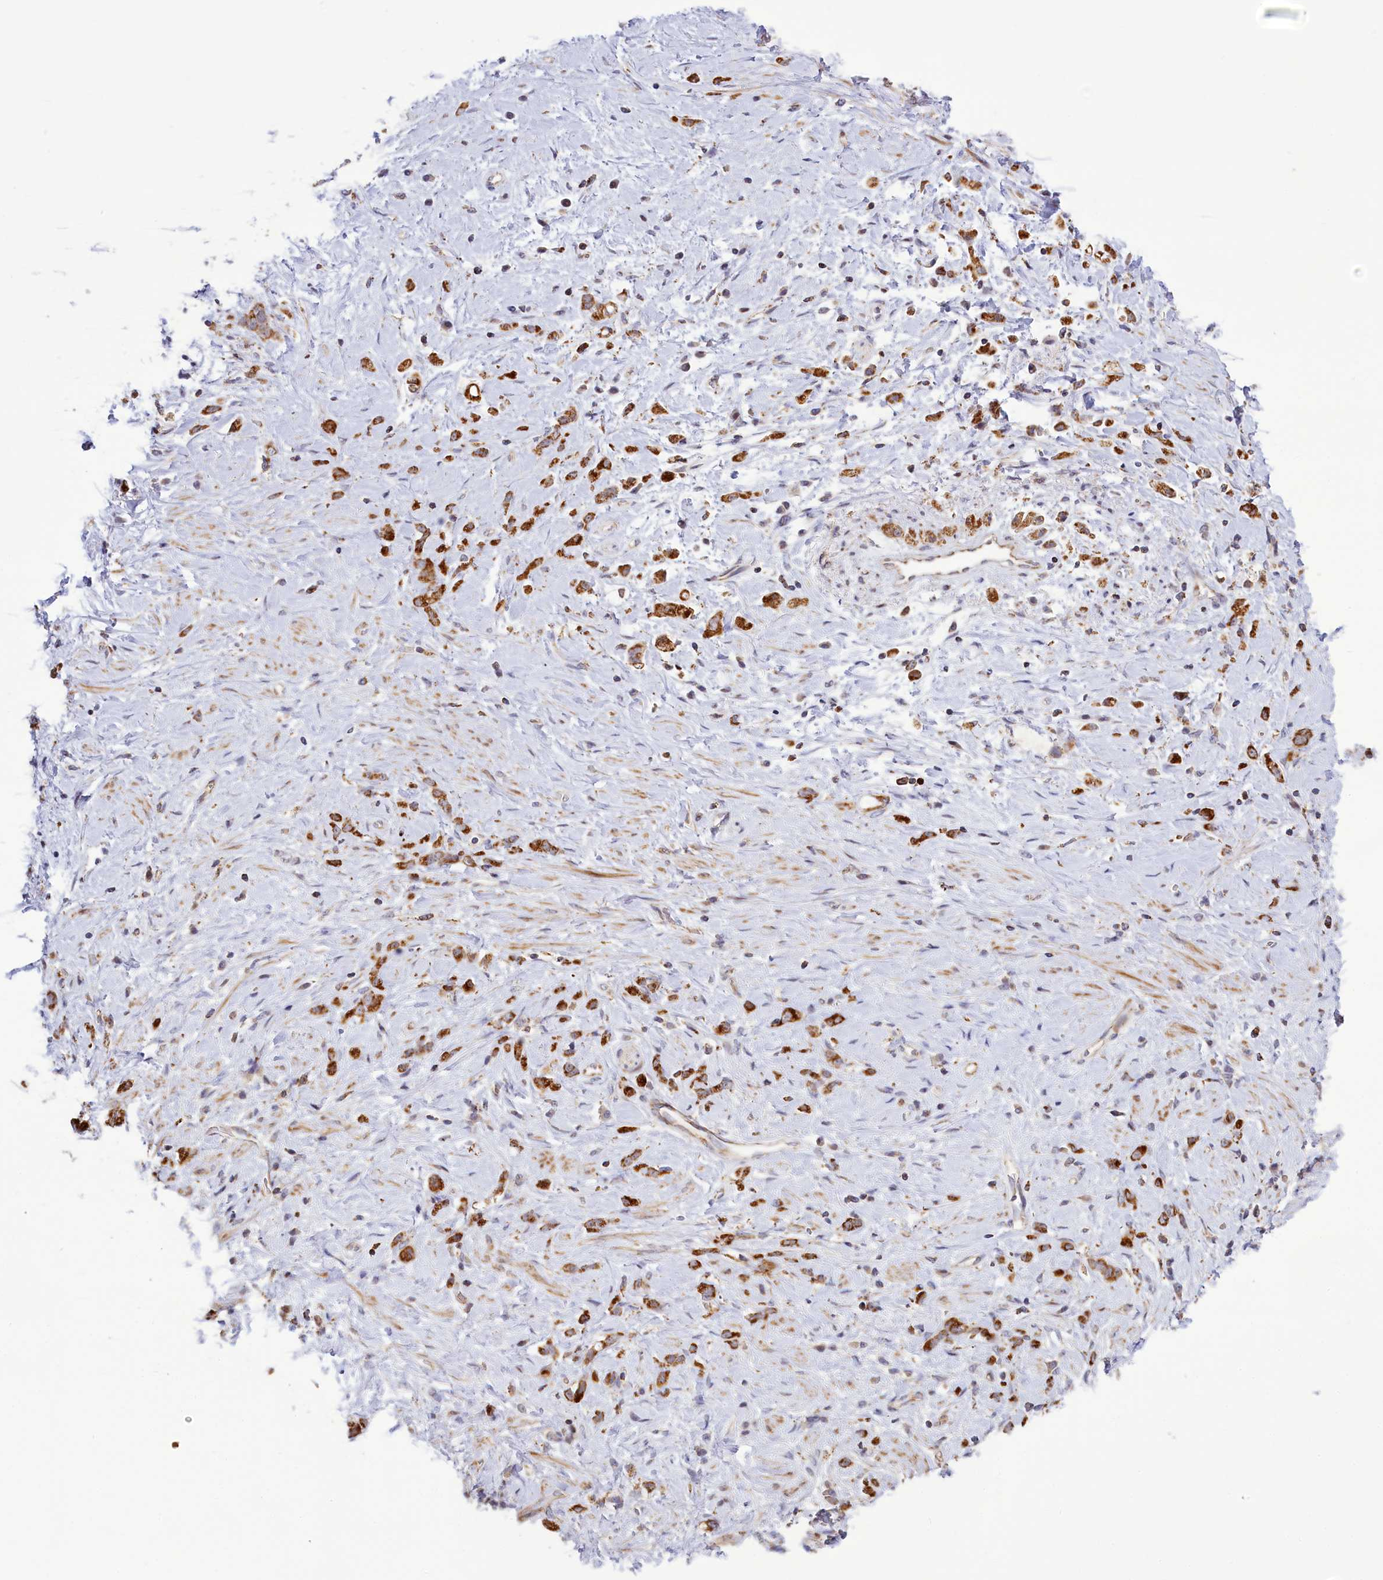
{"staining": {"intensity": "strong", "quantity": ">75%", "location": "cytoplasmic/membranous"}, "tissue": "stomach cancer", "cell_type": "Tumor cells", "image_type": "cancer", "snomed": [{"axis": "morphology", "description": "Adenocarcinoma, NOS"}, {"axis": "topography", "description": "Stomach"}], "caption": "Strong cytoplasmic/membranous positivity for a protein is identified in about >75% of tumor cells of stomach adenocarcinoma using immunohistochemistry.", "gene": "DYNC2H1", "patient": {"sex": "female", "age": 60}}